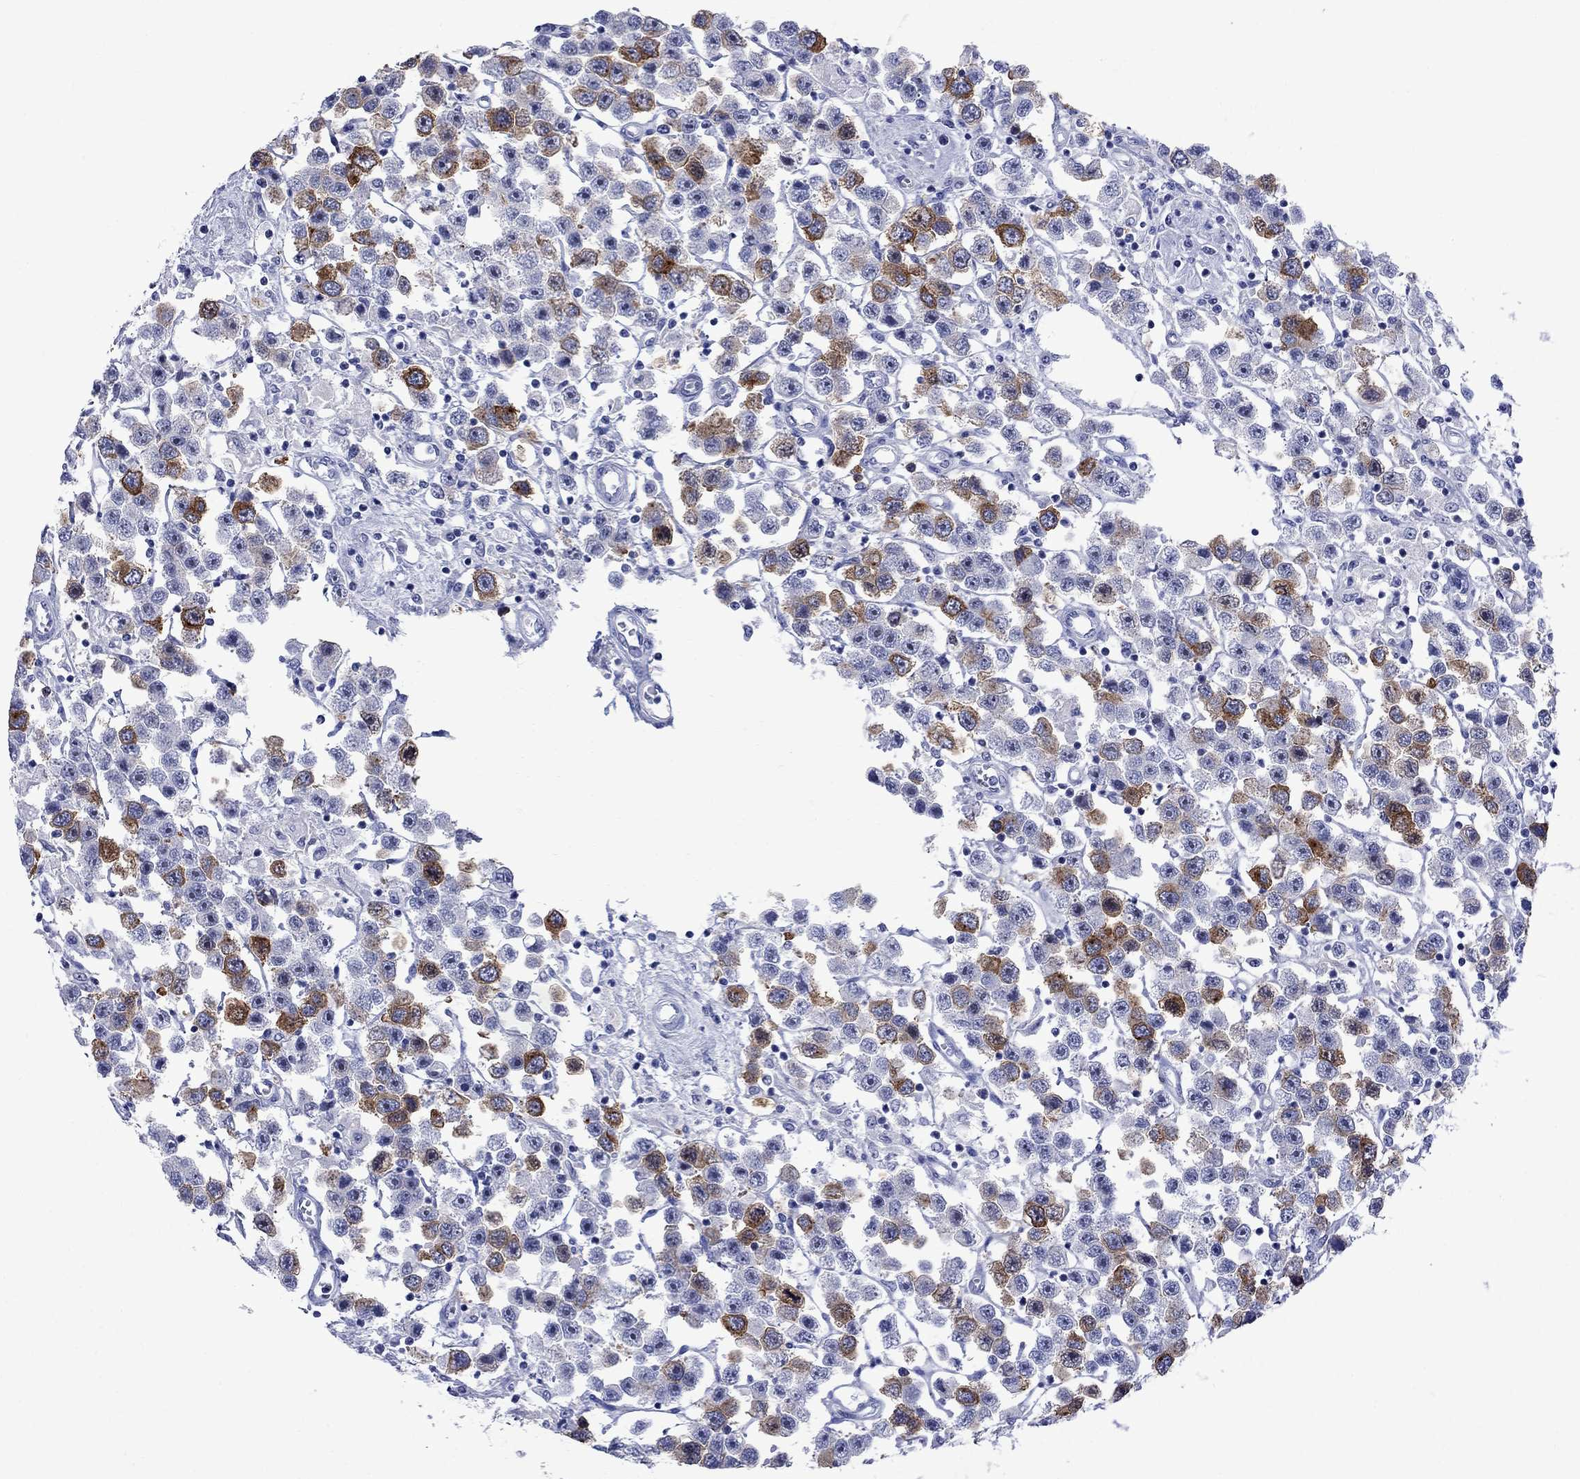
{"staining": {"intensity": "strong", "quantity": "25%-75%", "location": "cytoplasmic/membranous"}, "tissue": "testis cancer", "cell_type": "Tumor cells", "image_type": "cancer", "snomed": [{"axis": "morphology", "description": "Seminoma, NOS"}, {"axis": "topography", "description": "Testis"}], "caption": "Seminoma (testis) stained with a protein marker displays strong staining in tumor cells.", "gene": "TACC3", "patient": {"sex": "male", "age": 45}}